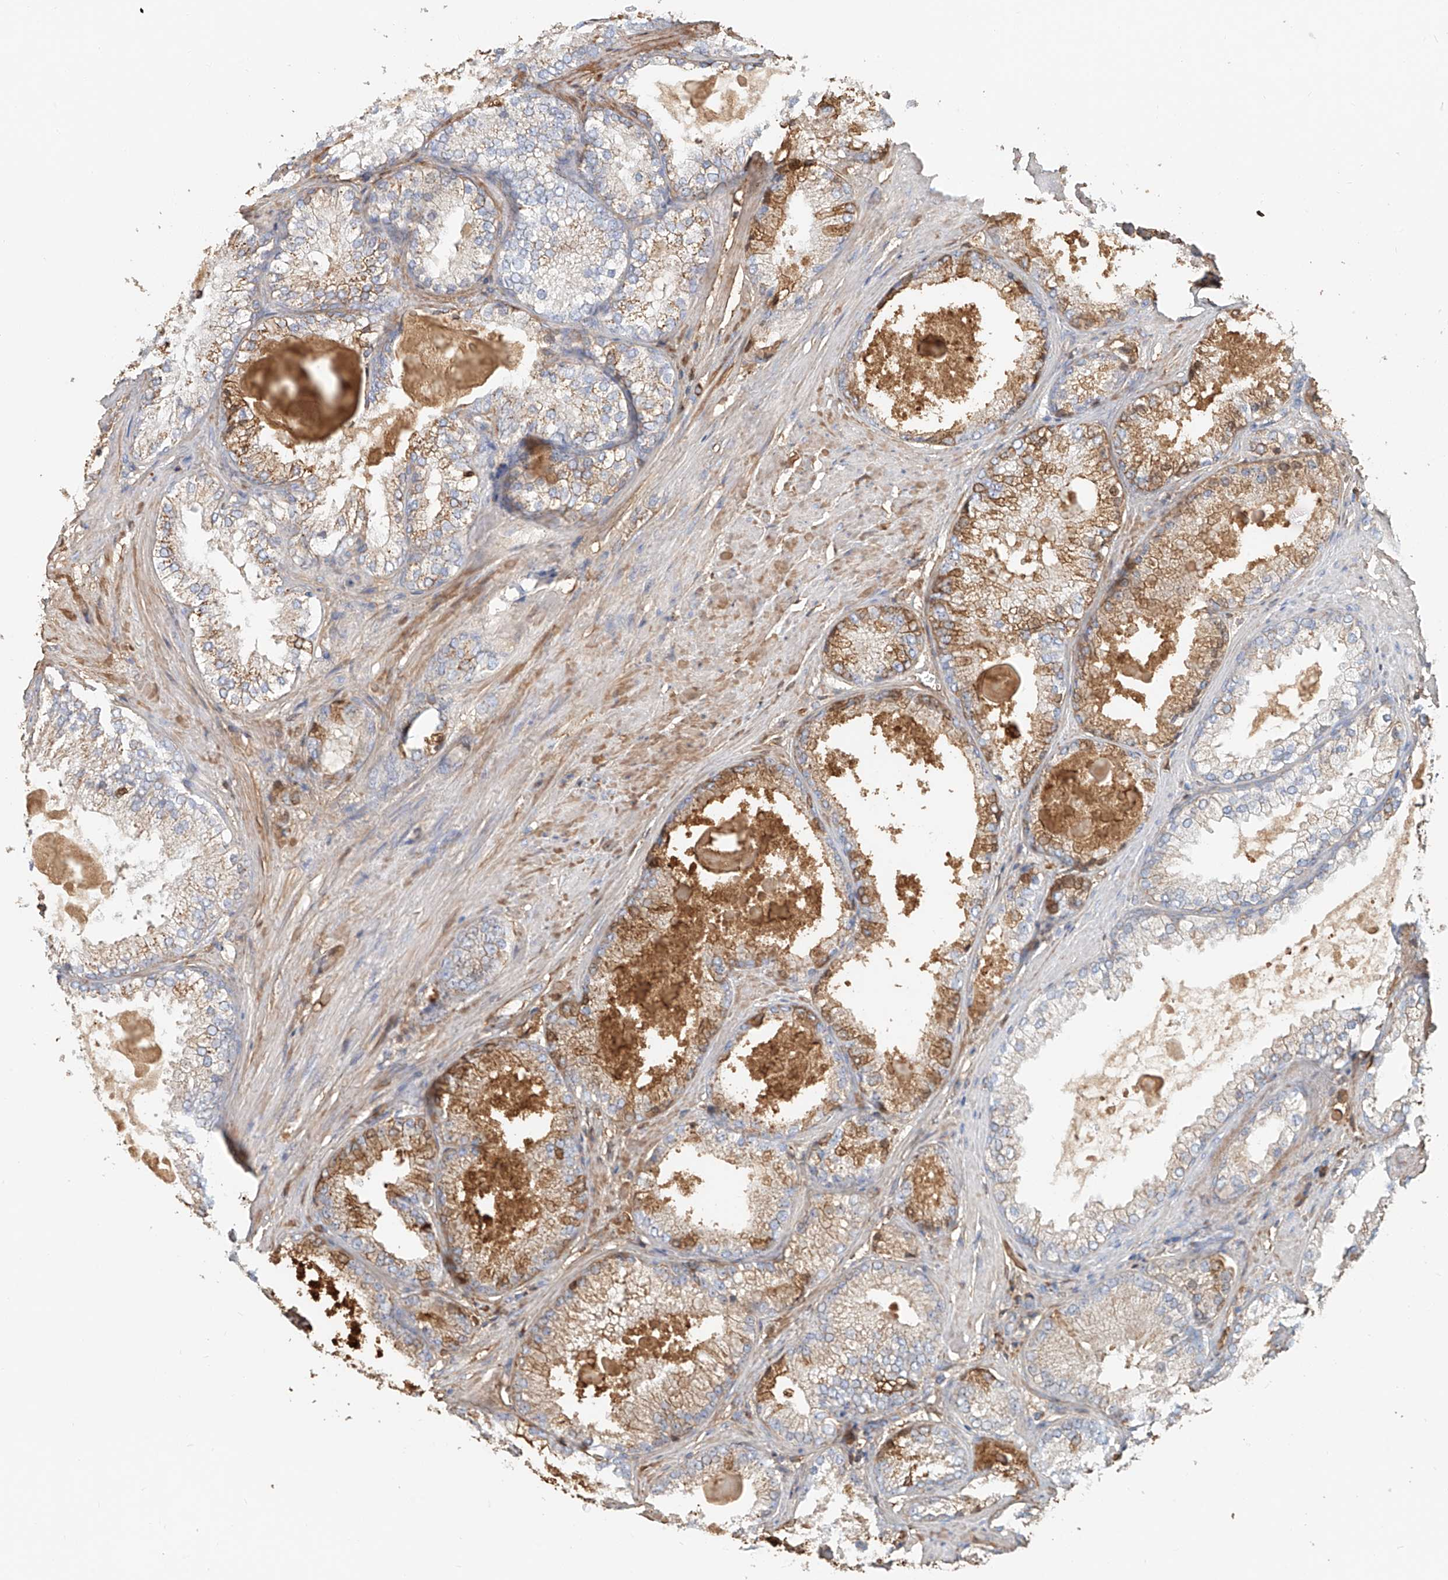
{"staining": {"intensity": "moderate", "quantity": "<25%", "location": "cytoplasmic/membranous"}, "tissue": "prostate cancer", "cell_type": "Tumor cells", "image_type": "cancer", "snomed": [{"axis": "morphology", "description": "Adenocarcinoma, High grade"}, {"axis": "topography", "description": "Prostate"}], "caption": "There is low levels of moderate cytoplasmic/membranous positivity in tumor cells of prostate cancer, as demonstrated by immunohistochemical staining (brown color).", "gene": "ZFP30", "patient": {"sex": "male", "age": 66}}